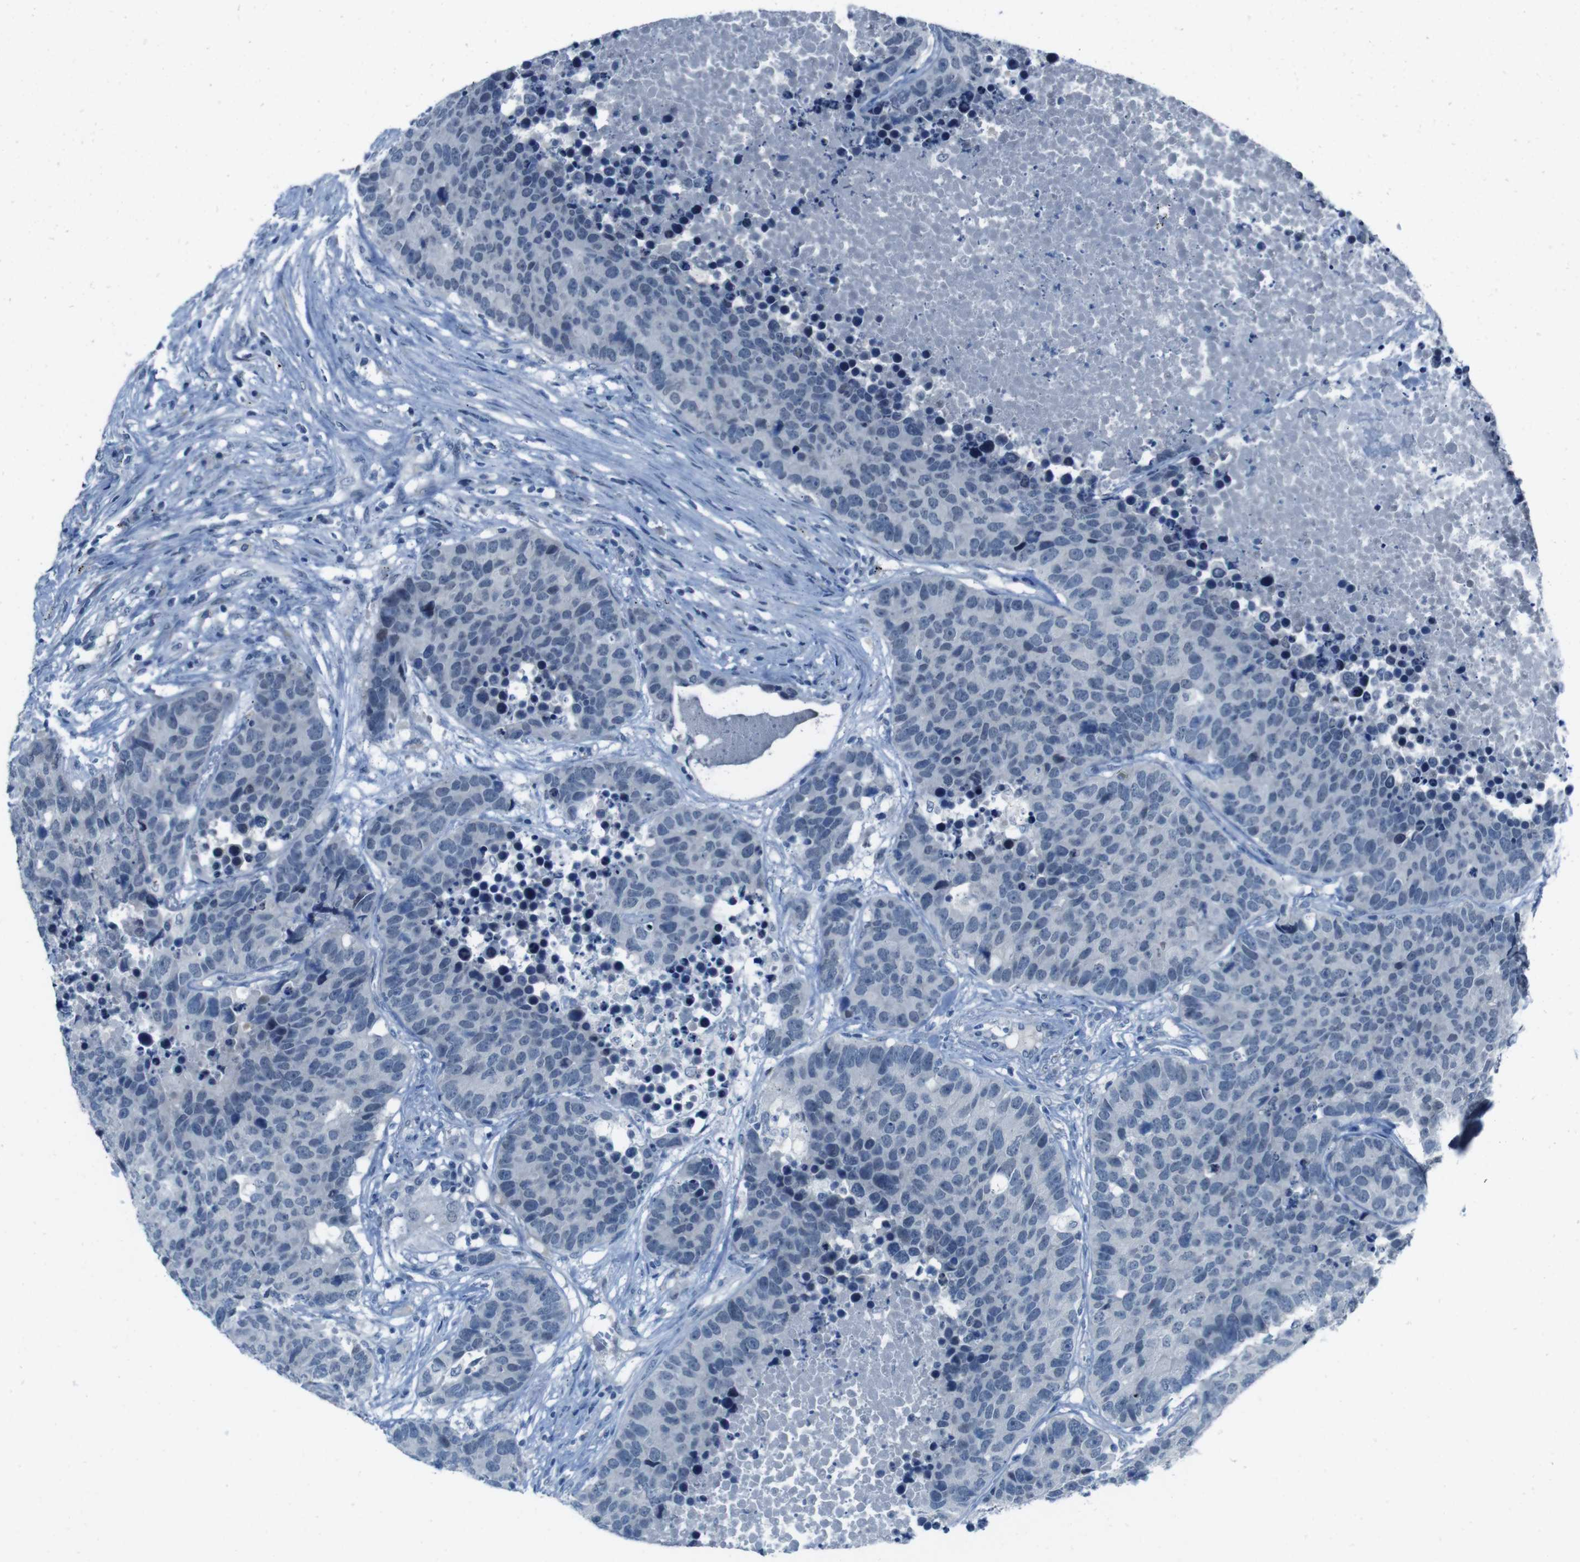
{"staining": {"intensity": "negative", "quantity": "none", "location": "none"}, "tissue": "carcinoid", "cell_type": "Tumor cells", "image_type": "cancer", "snomed": [{"axis": "morphology", "description": "Carcinoid, malignant, NOS"}, {"axis": "topography", "description": "Lung"}], "caption": "There is no significant staining in tumor cells of carcinoid. Nuclei are stained in blue.", "gene": "CDHR2", "patient": {"sex": "male", "age": 60}}